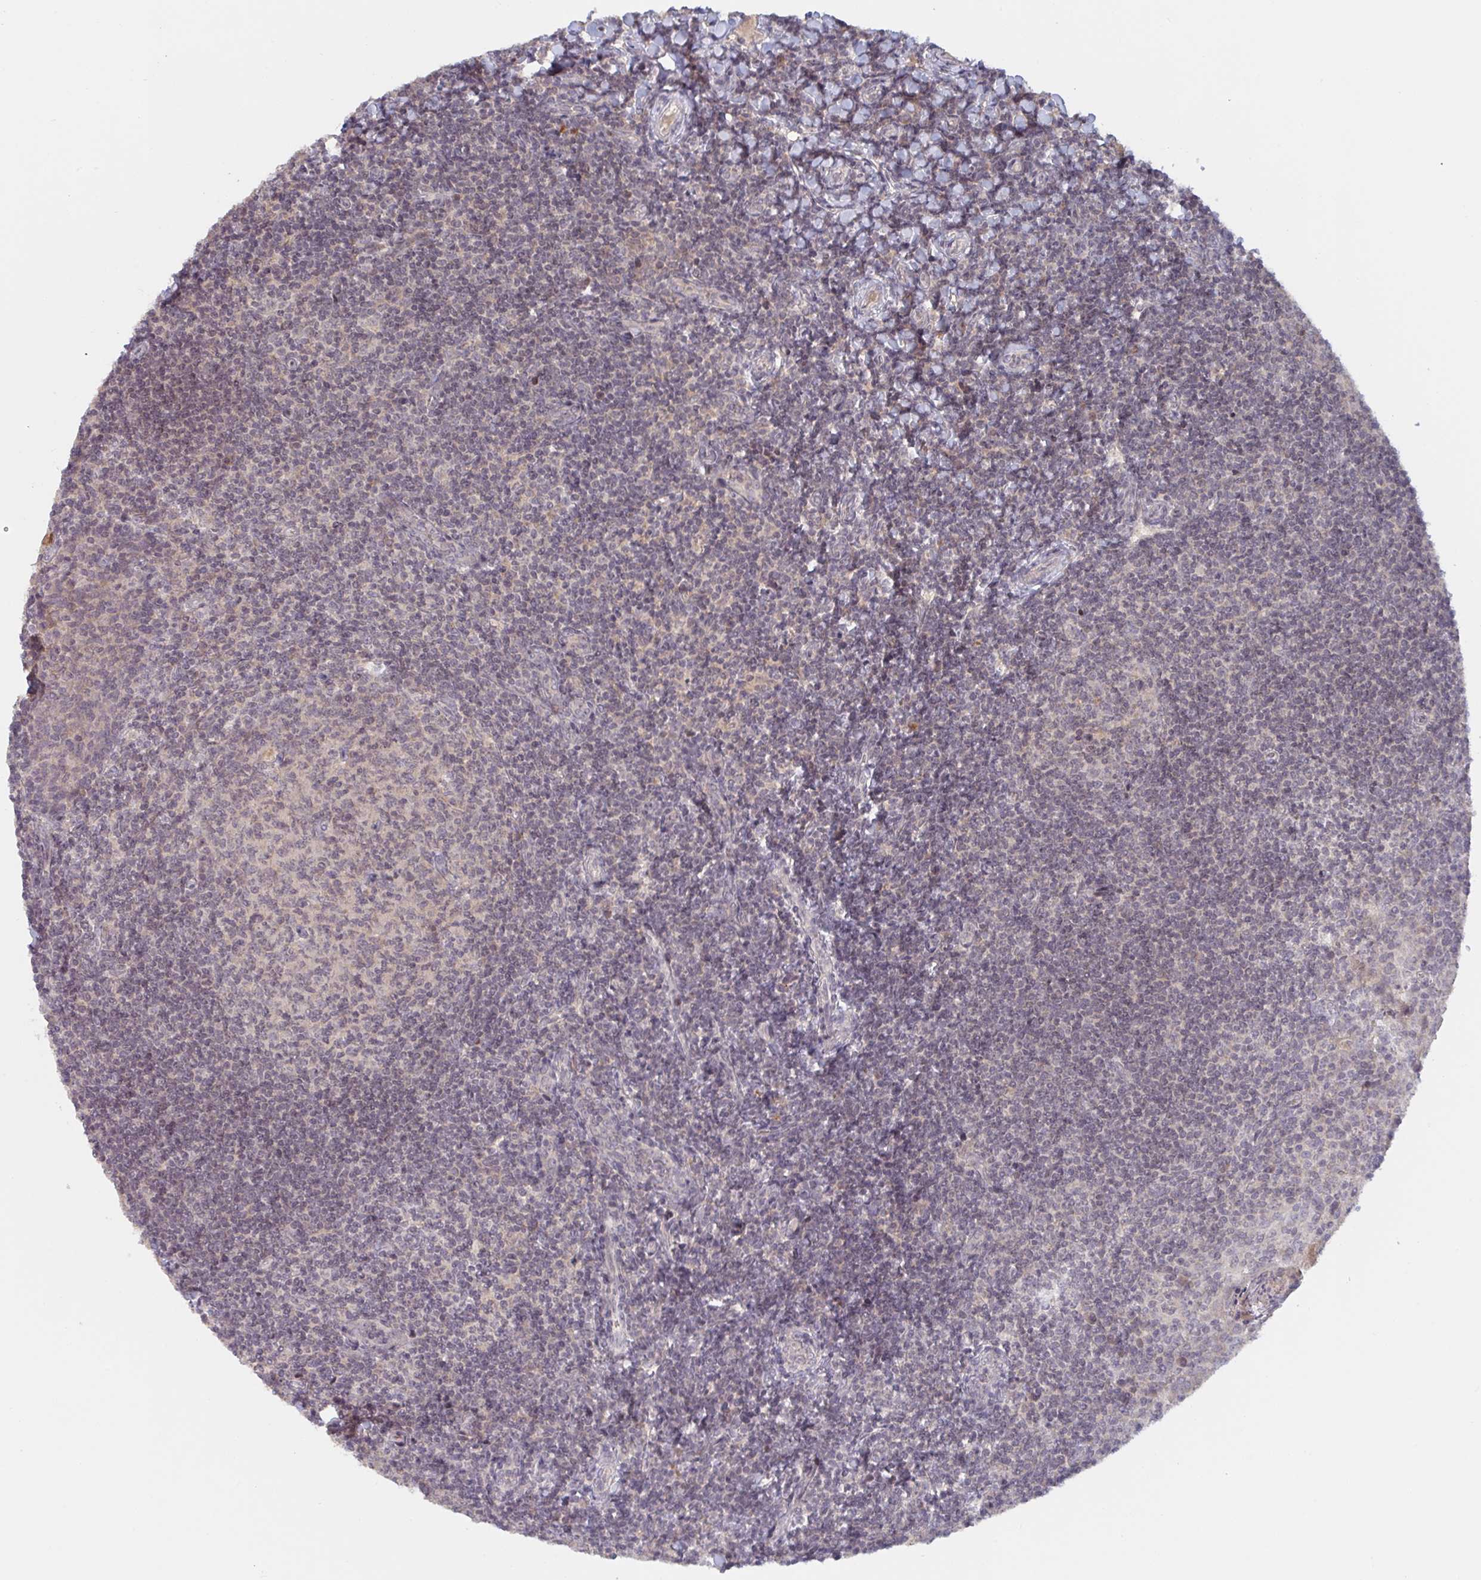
{"staining": {"intensity": "weak", "quantity": "<25%", "location": "nuclear"}, "tissue": "tonsil", "cell_type": "Germinal center cells", "image_type": "normal", "snomed": [{"axis": "morphology", "description": "Normal tissue, NOS"}, {"axis": "topography", "description": "Tonsil"}], "caption": "IHC micrograph of unremarkable tonsil stained for a protein (brown), which displays no staining in germinal center cells.", "gene": "DCST1", "patient": {"sex": "female", "age": 10}}